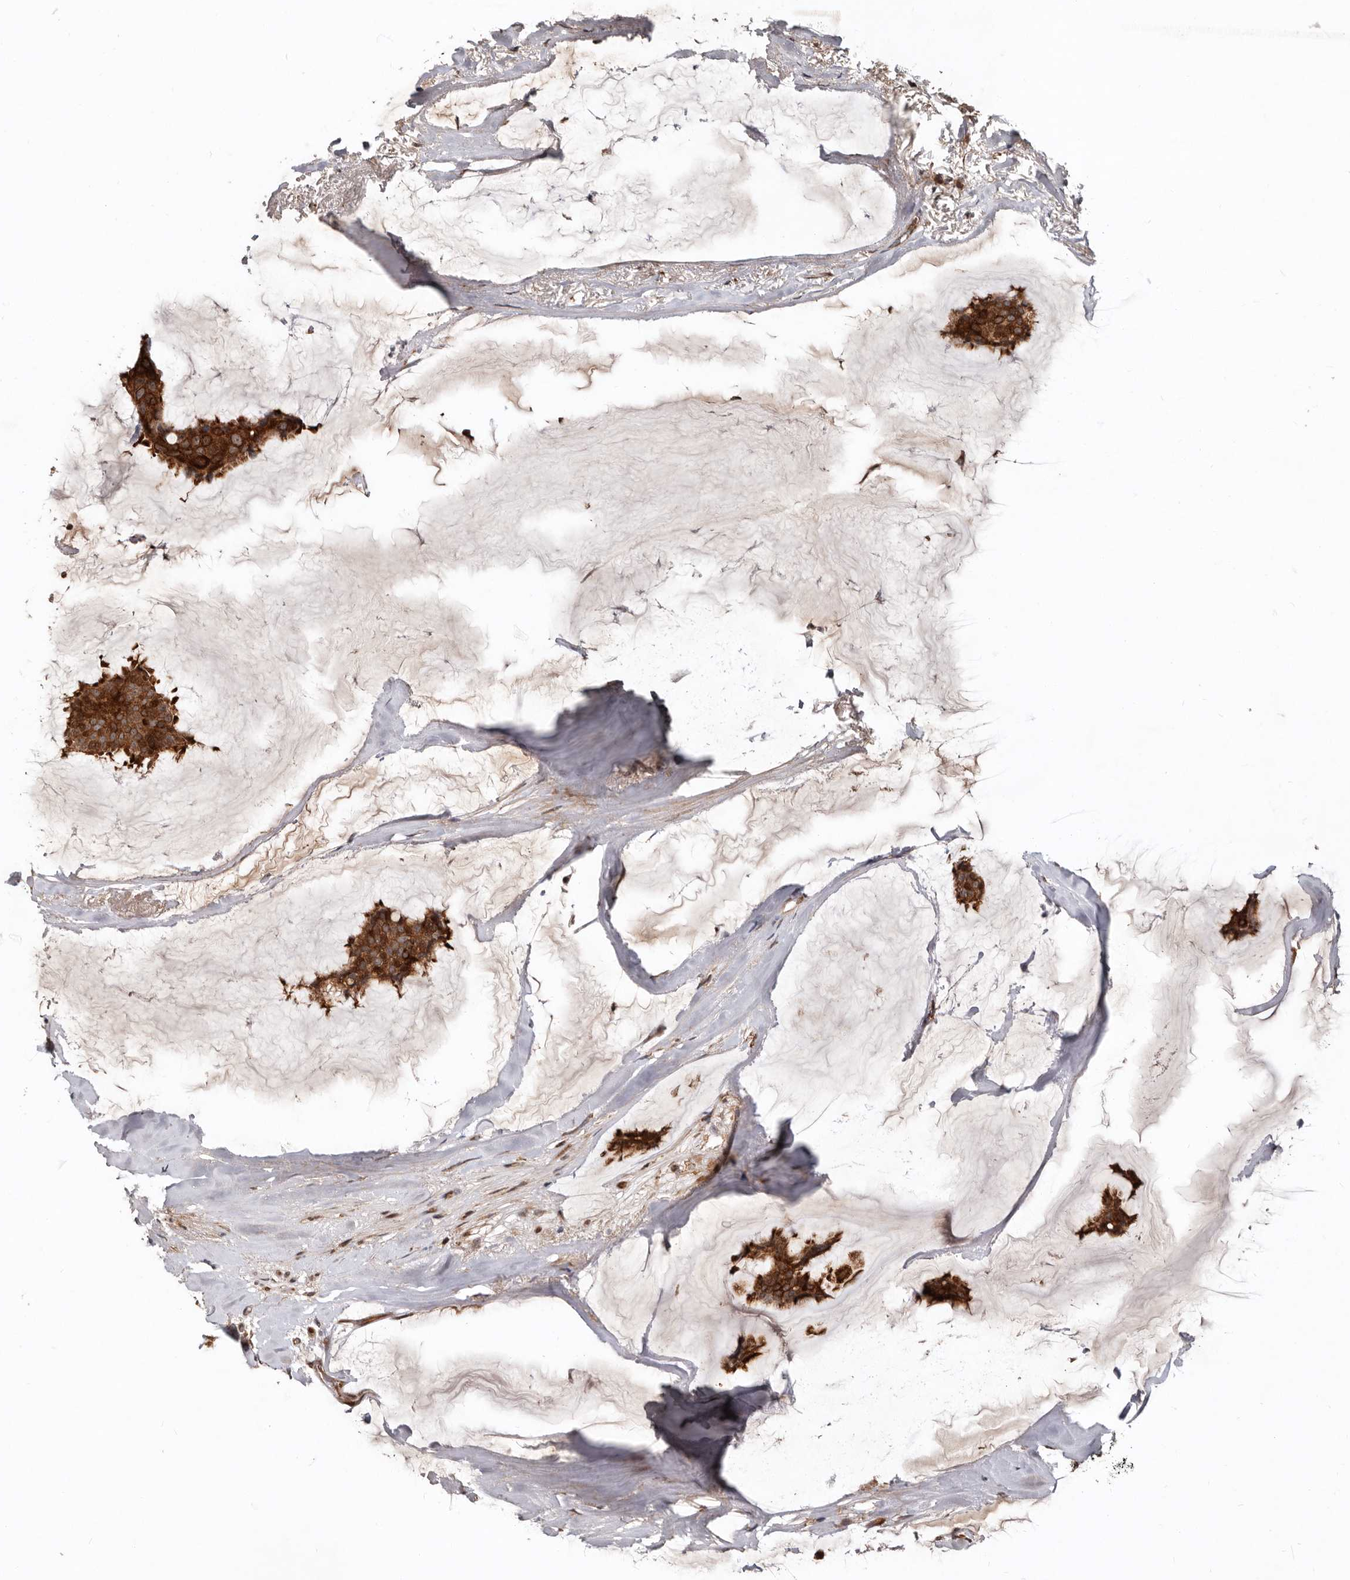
{"staining": {"intensity": "strong", "quantity": ">75%", "location": "cytoplasmic/membranous"}, "tissue": "breast cancer", "cell_type": "Tumor cells", "image_type": "cancer", "snomed": [{"axis": "morphology", "description": "Duct carcinoma"}, {"axis": "topography", "description": "Breast"}], "caption": "Immunohistochemistry (DAB (3,3'-diaminobenzidine)) staining of human invasive ductal carcinoma (breast) shows strong cytoplasmic/membranous protein positivity in about >75% of tumor cells. (IHC, brightfield microscopy, high magnification).", "gene": "WEE2", "patient": {"sex": "female", "age": 93}}